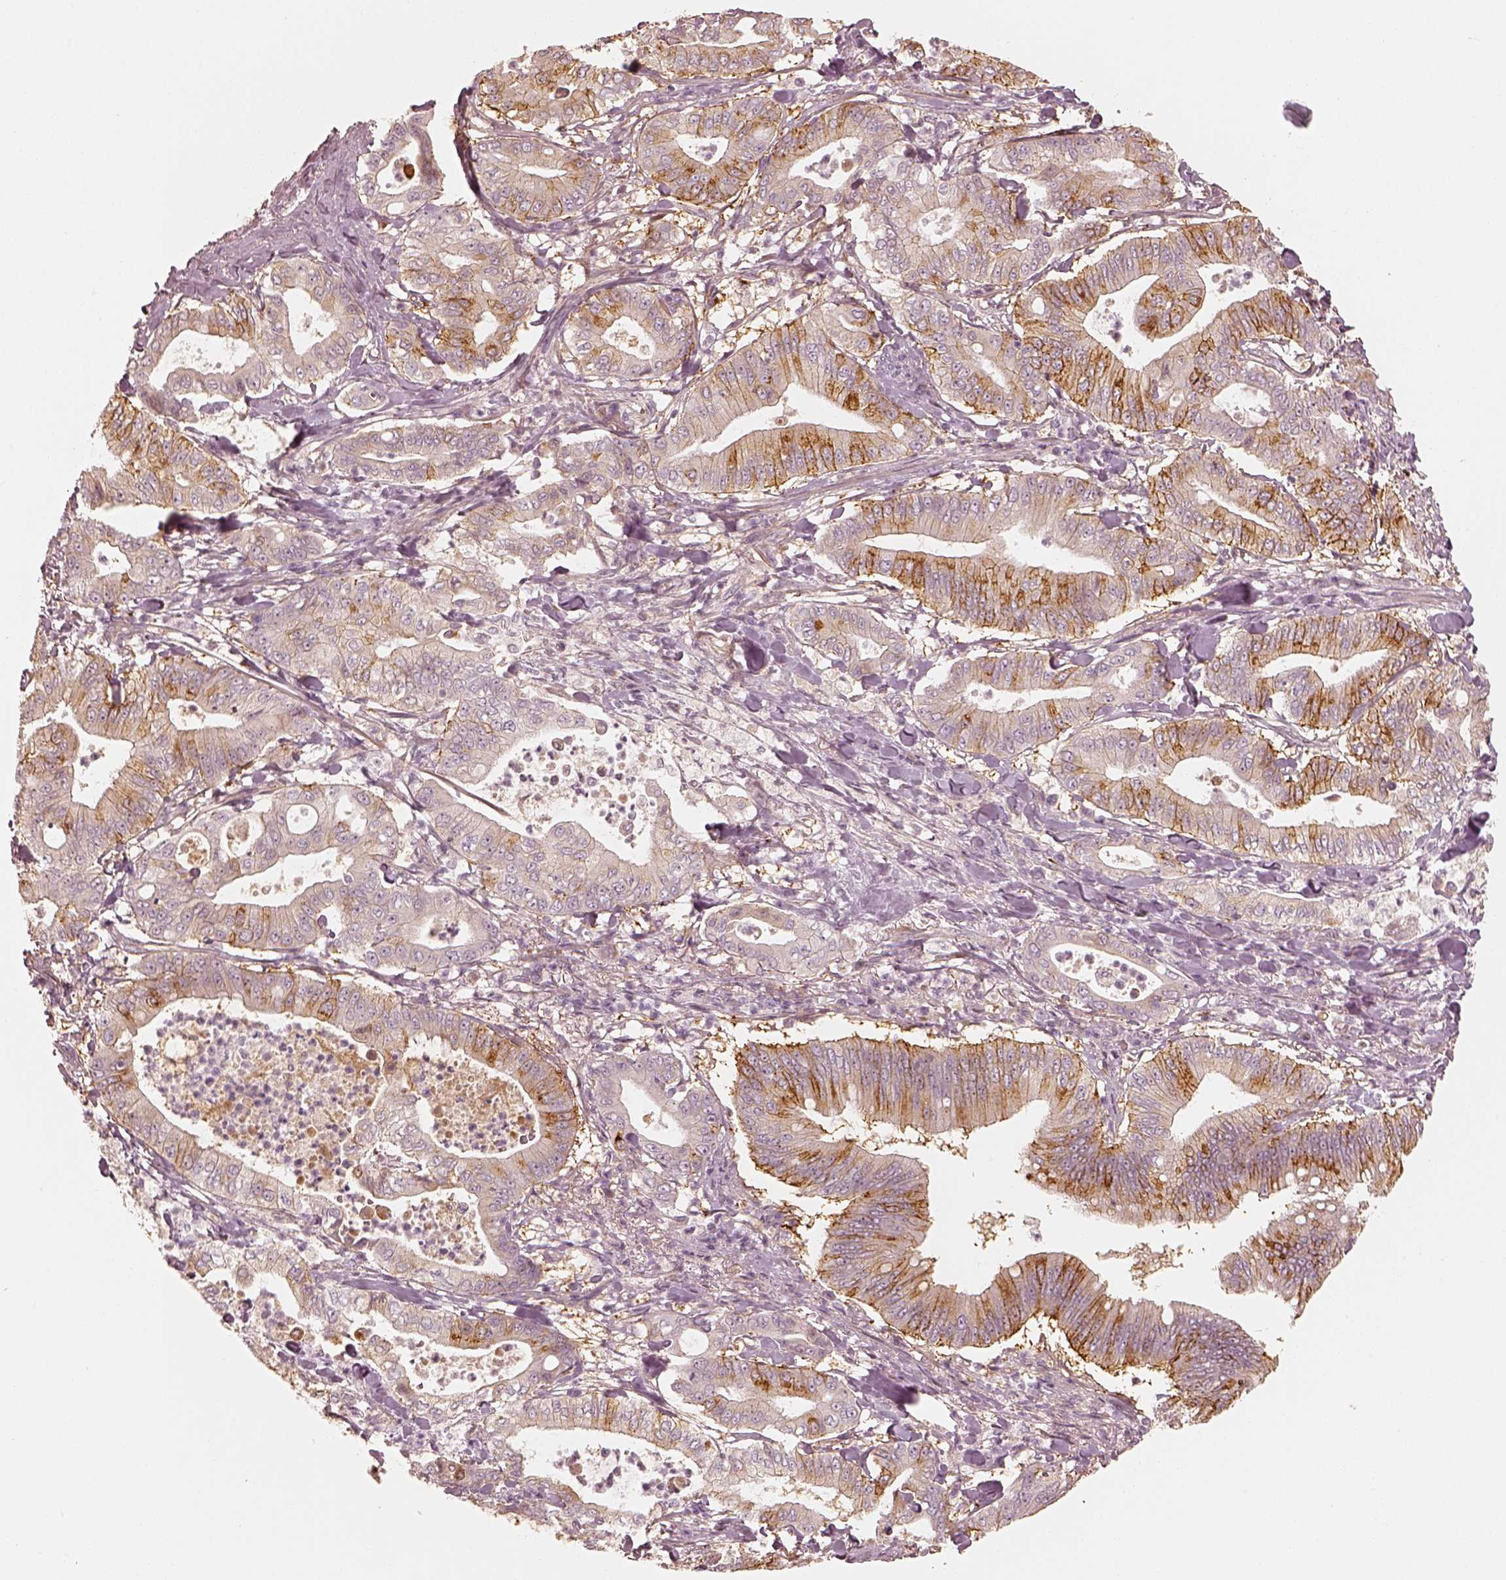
{"staining": {"intensity": "moderate", "quantity": "<25%", "location": "cytoplasmic/membranous"}, "tissue": "pancreatic cancer", "cell_type": "Tumor cells", "image_type": "cancer", "snomed": [{"axis": "morphology", "description": "Adenocarcinoma, NOS"}, {"axis": "topography", "description": "Pancreas"}], "caption": "Immunohistochemistry (IHC) staining of pancreatic adenocarcinoma, which reveals low levels of moderate cytoplasmic/membranous staining in approximately <25% of tumor cells indicating moderate cytoplasmic/membranous protein positivity. The staining was performed using DAB (brown) for protein detection and nuclei were counterstained in hematoxylin (blue).", "gene": "GORASP2", "patient": {"sex": "male", "age": 71}}